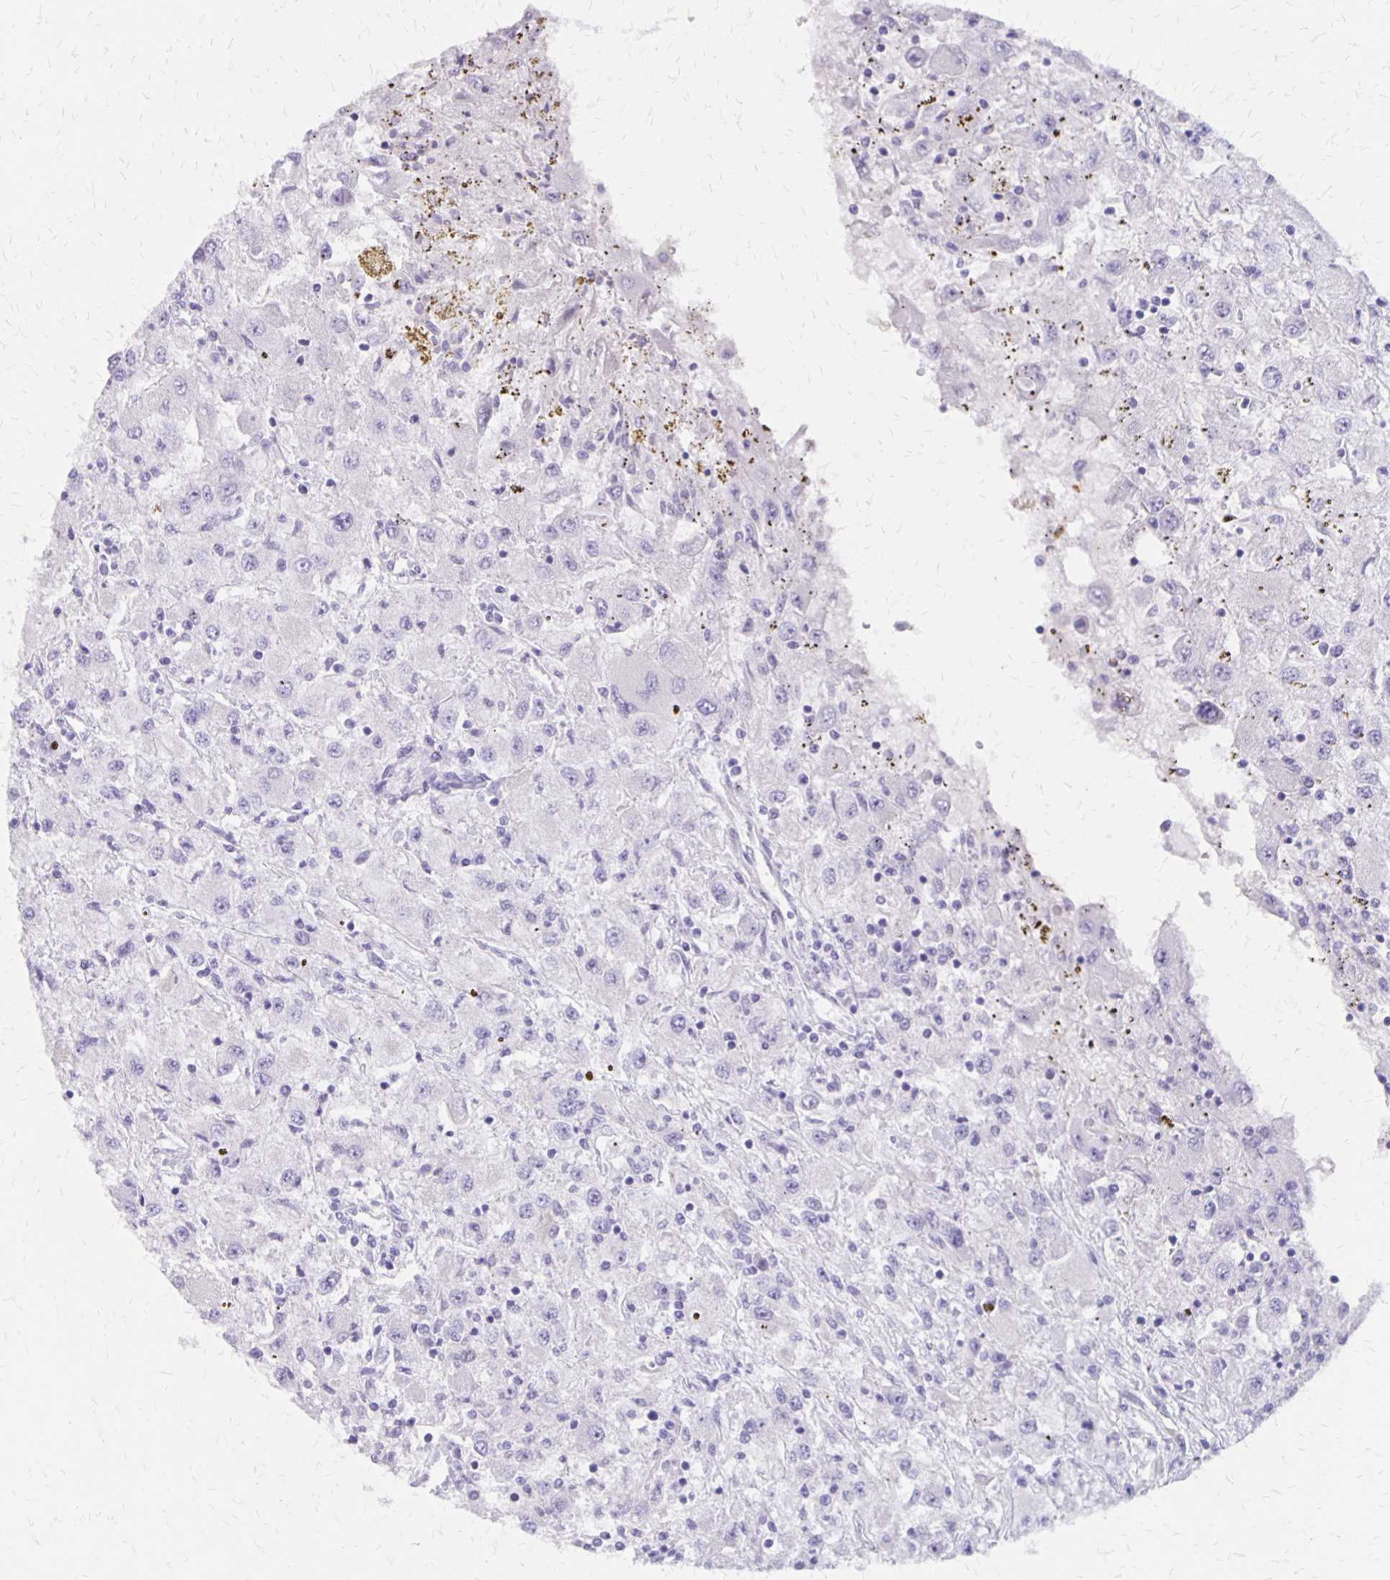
{"staining": {"intensity": "negative", "quantity": "none", "location": "none"}, "tissue": "renal cancer", "cell_type": "Tumor cells", "image_type": "cancer", "snomed": [{"axis": "morphology", "description": "Adenocarcinoma, NOS"}, {"axis": "topography", "description": "Kidney"}], "caption": "The IHC histopathology image has no significant expression in tumor cells of renal adenocarcinoma tissue. (Stains: DAB immunohistochemistry (IHC) with hematoxylin counter stain, Microscopy: brightfield microscopy at high magnification).", "gene": "SEPTIN5", "patient": {"sex": "female", "age": 67}}